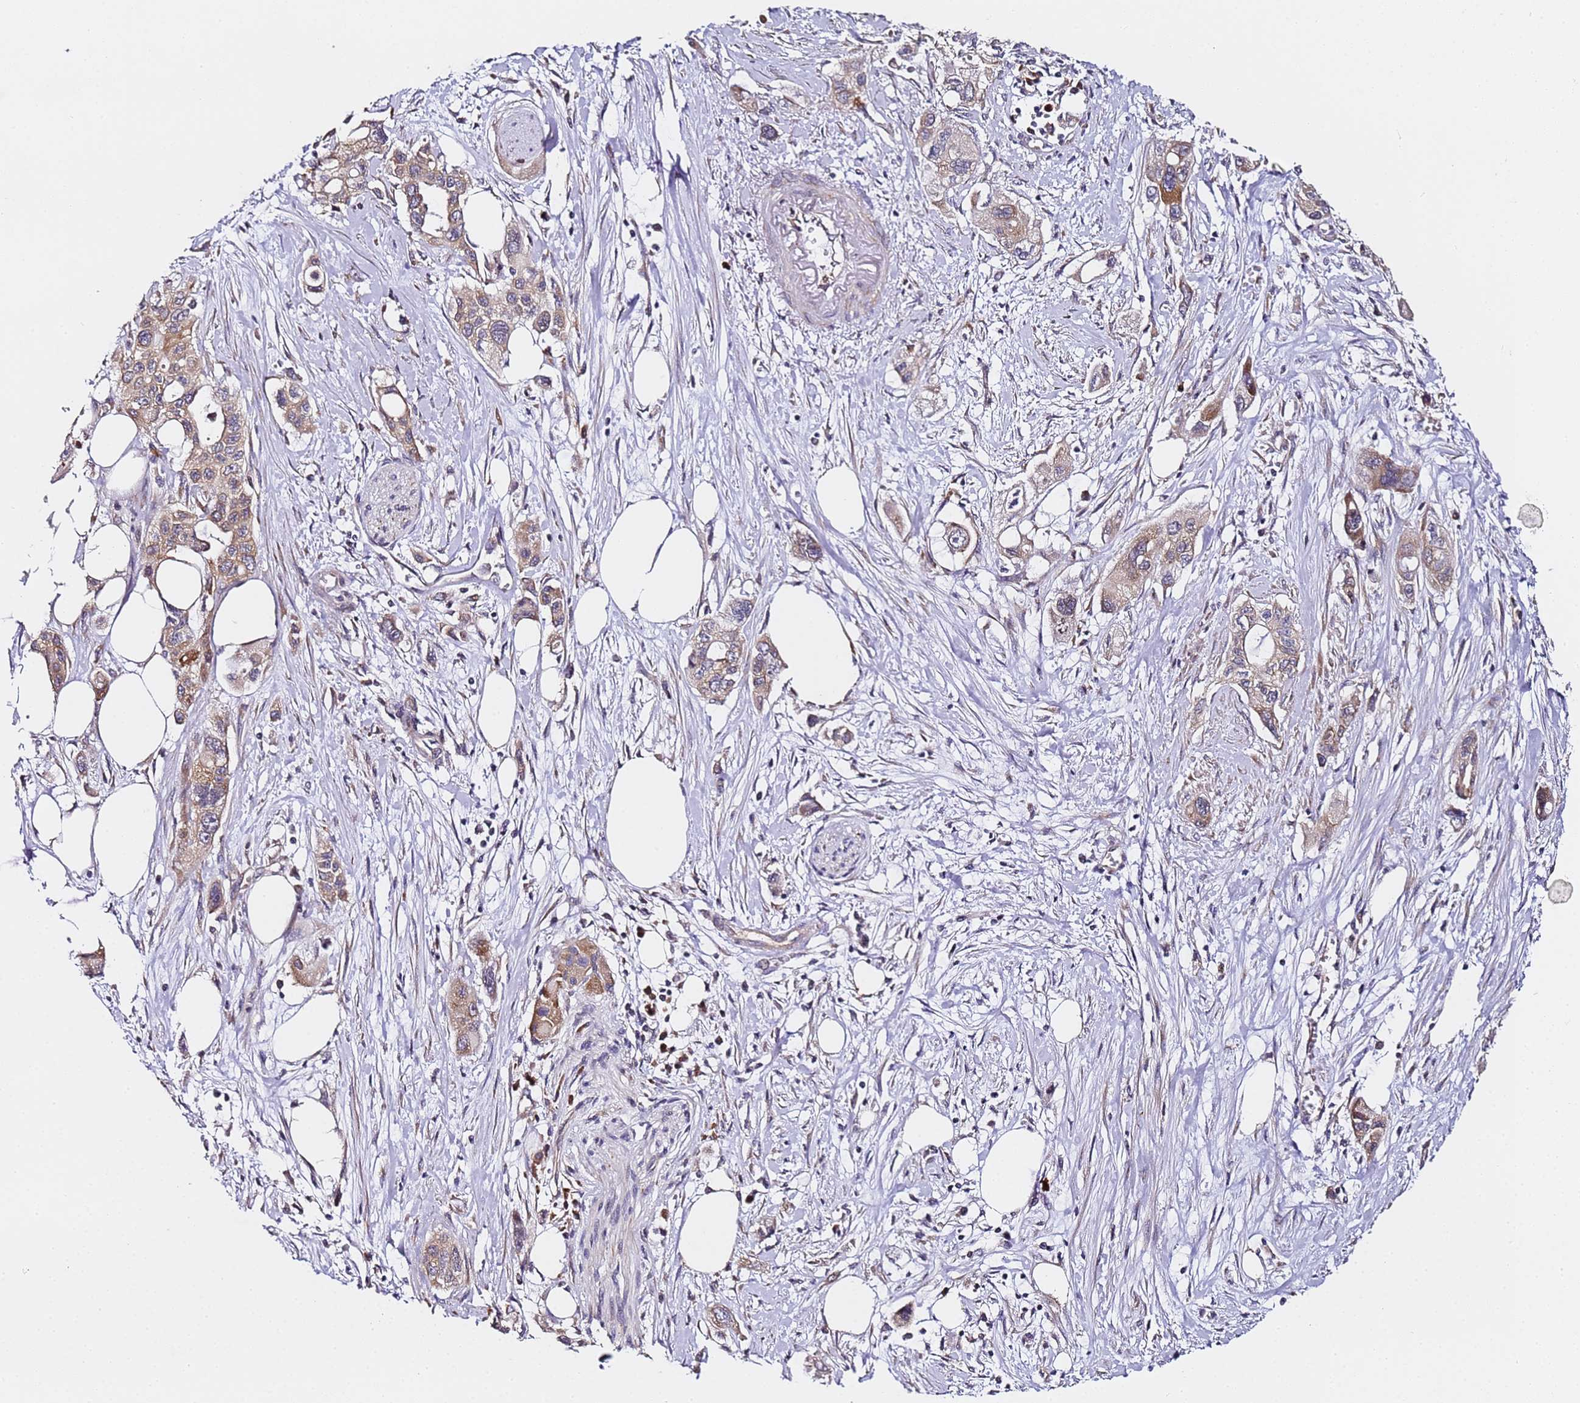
{"staining": {"intensity": "moderate", "quantity": "25%-75%", "location": "cytoplasmic/membranous"}, "tissue": "pancreatic cancer", "cell_type": "Tumor cells", "image_type": "cancer", "snomed": [{"axis": "morphology", "description": "Adenocarcinoma, NOS"}, {"axis": "topography", "description": "Pancreas"}], "caption": "This is an image of IHC staining of pancreatic adenocarcinoma, which shows moderate positivity in the cytoplasmic/membranous of tumor cells.", "gene": "RPL13A", "patient": {"sex": "male", "age": 75}}